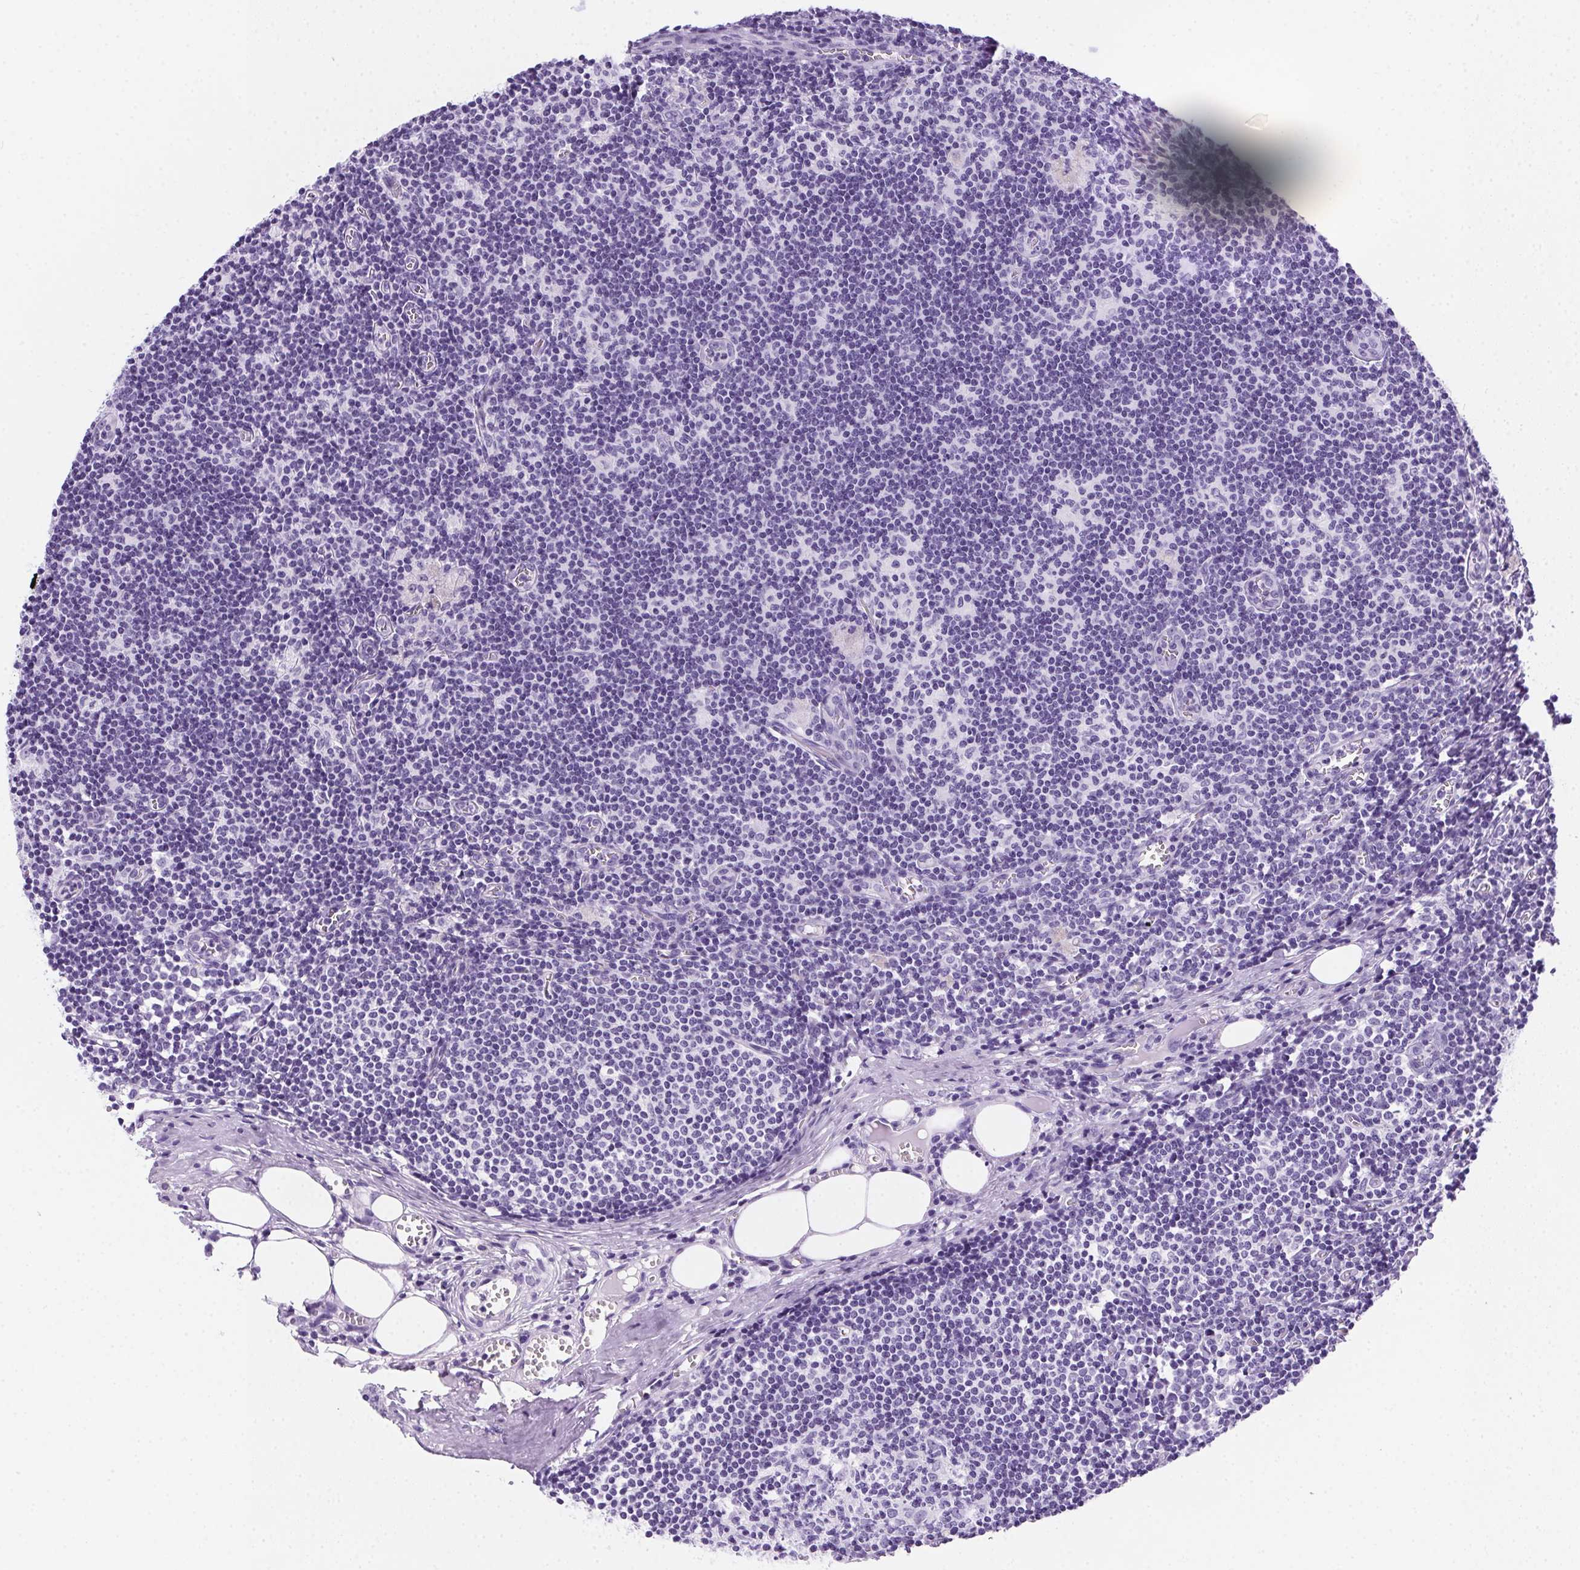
{"staining": {"intensity": "negative", "quantity": "none", "location": "none"}, "tissue": "lymph node", "cell_type": "Germinal center cells", "image_type": "normal", "snomed": [{"axis": "morphology", "description": "Normal tissue, NOS"}, {"axis": "topography", "description": "Lymph node"}], "caption": "Immunohistochemical staining of benign lymph node demonstrates no significant expression in germinal center cells.", "gene": "SPACA5B", "patient": {"sex": "female", "age": 52}}